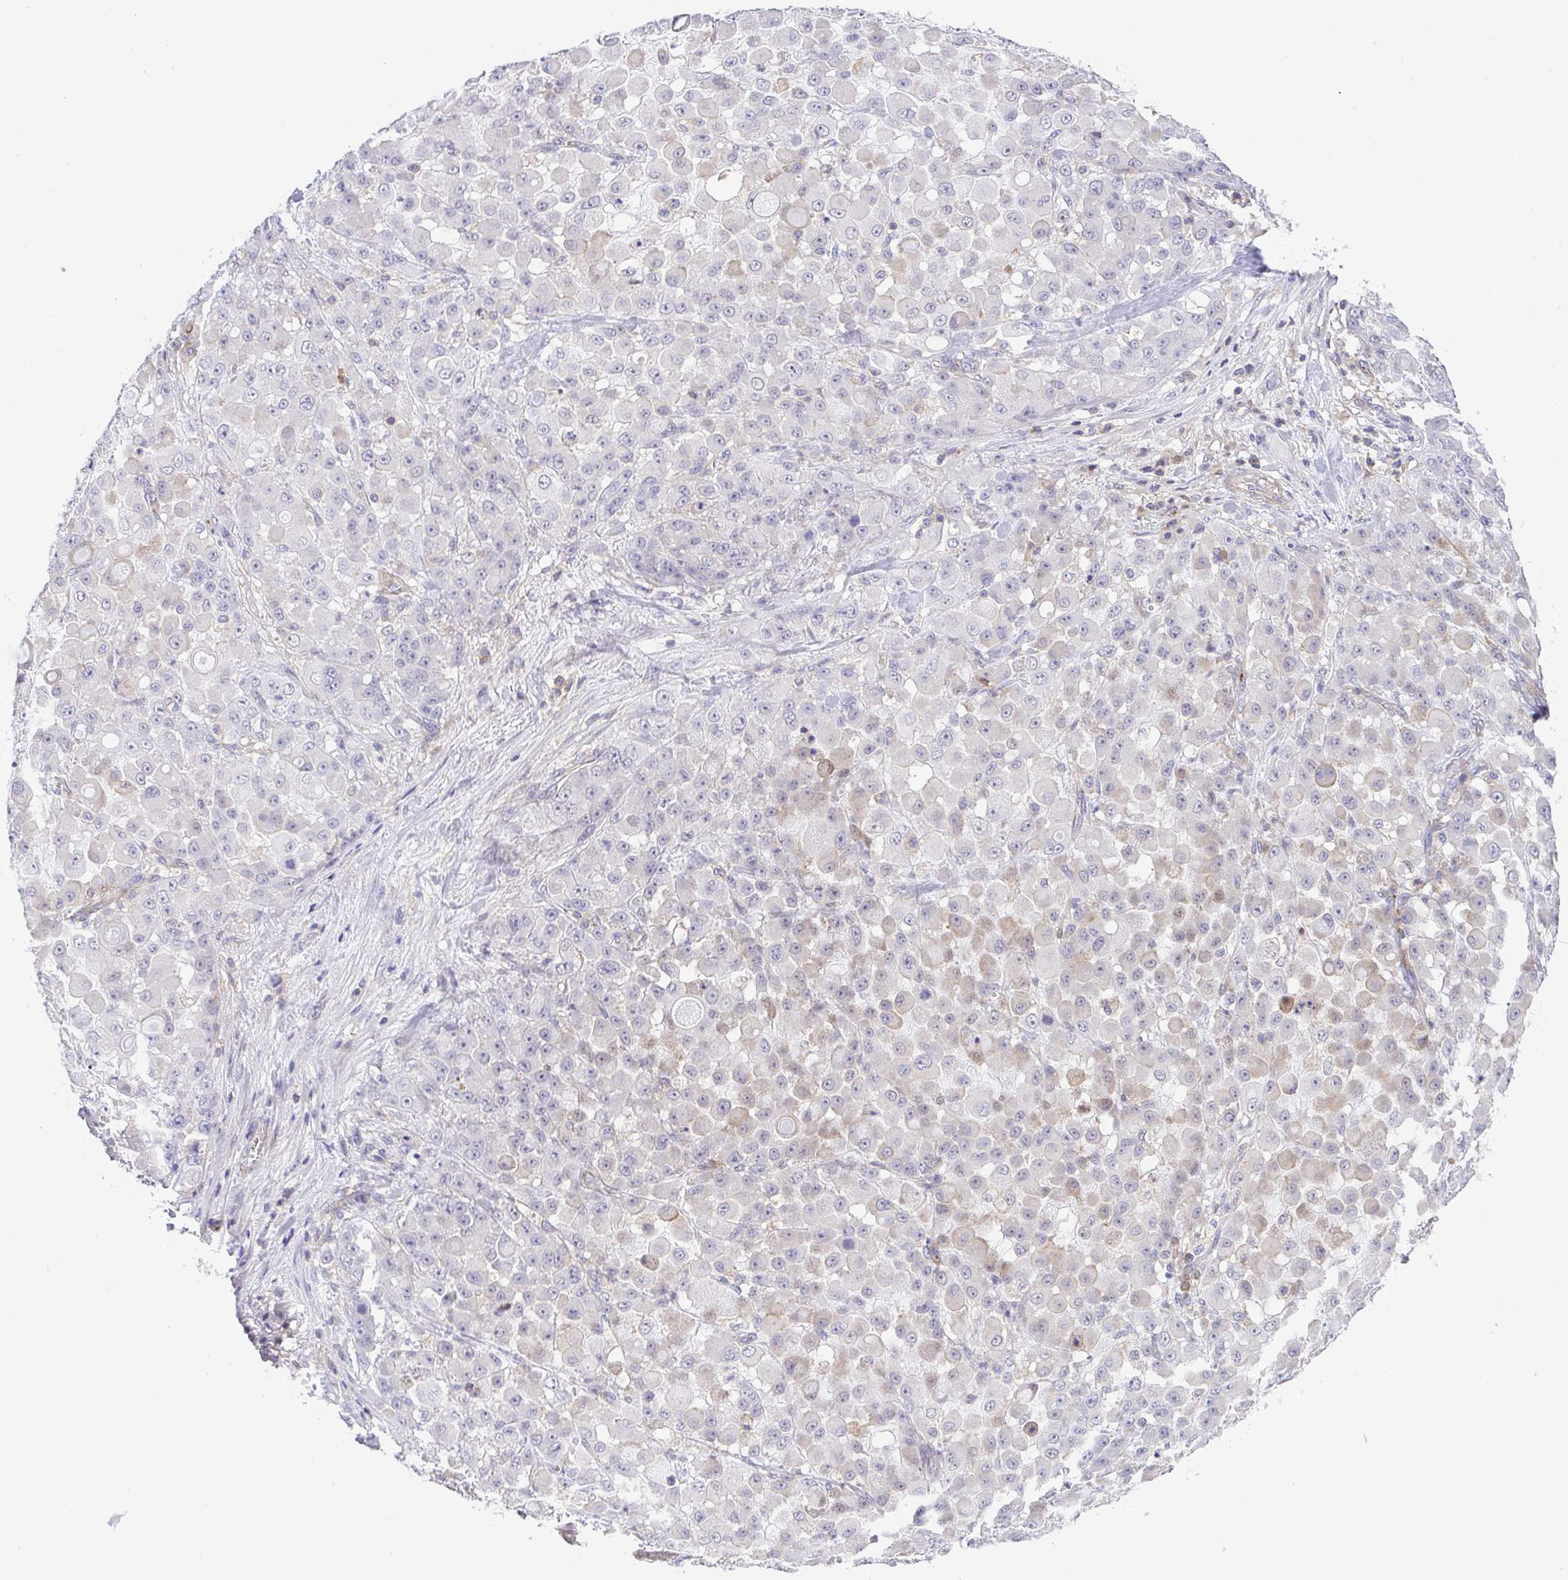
{"staining": {"intensity": "weak", "quantity": "<25%", "location": "cytoplasmic/membranous"}, "tissue": "stomach cancer", "cell_type": "Tumor cells", "image_type": "cancer", "snomed": [{"axis": "morphology", "description": "Adenocarcinoma, NOS"}, {"axis": "topography", "description": "Stomach"}], "caption": "DAB (3,3'-diaminobenzidine) immunohistochemical staining of human stomach cancer exhibits no significant positivity in tumor cells. Brightfield microscopy of immunohistochemistry (IHC) stained with DAB (3,3'-diaminobenzidine) (brown) and hematoxylin (blue), captured at high magnification.", "gene": "PRR14L", "patient": {"sex": "female", "age": 76}}